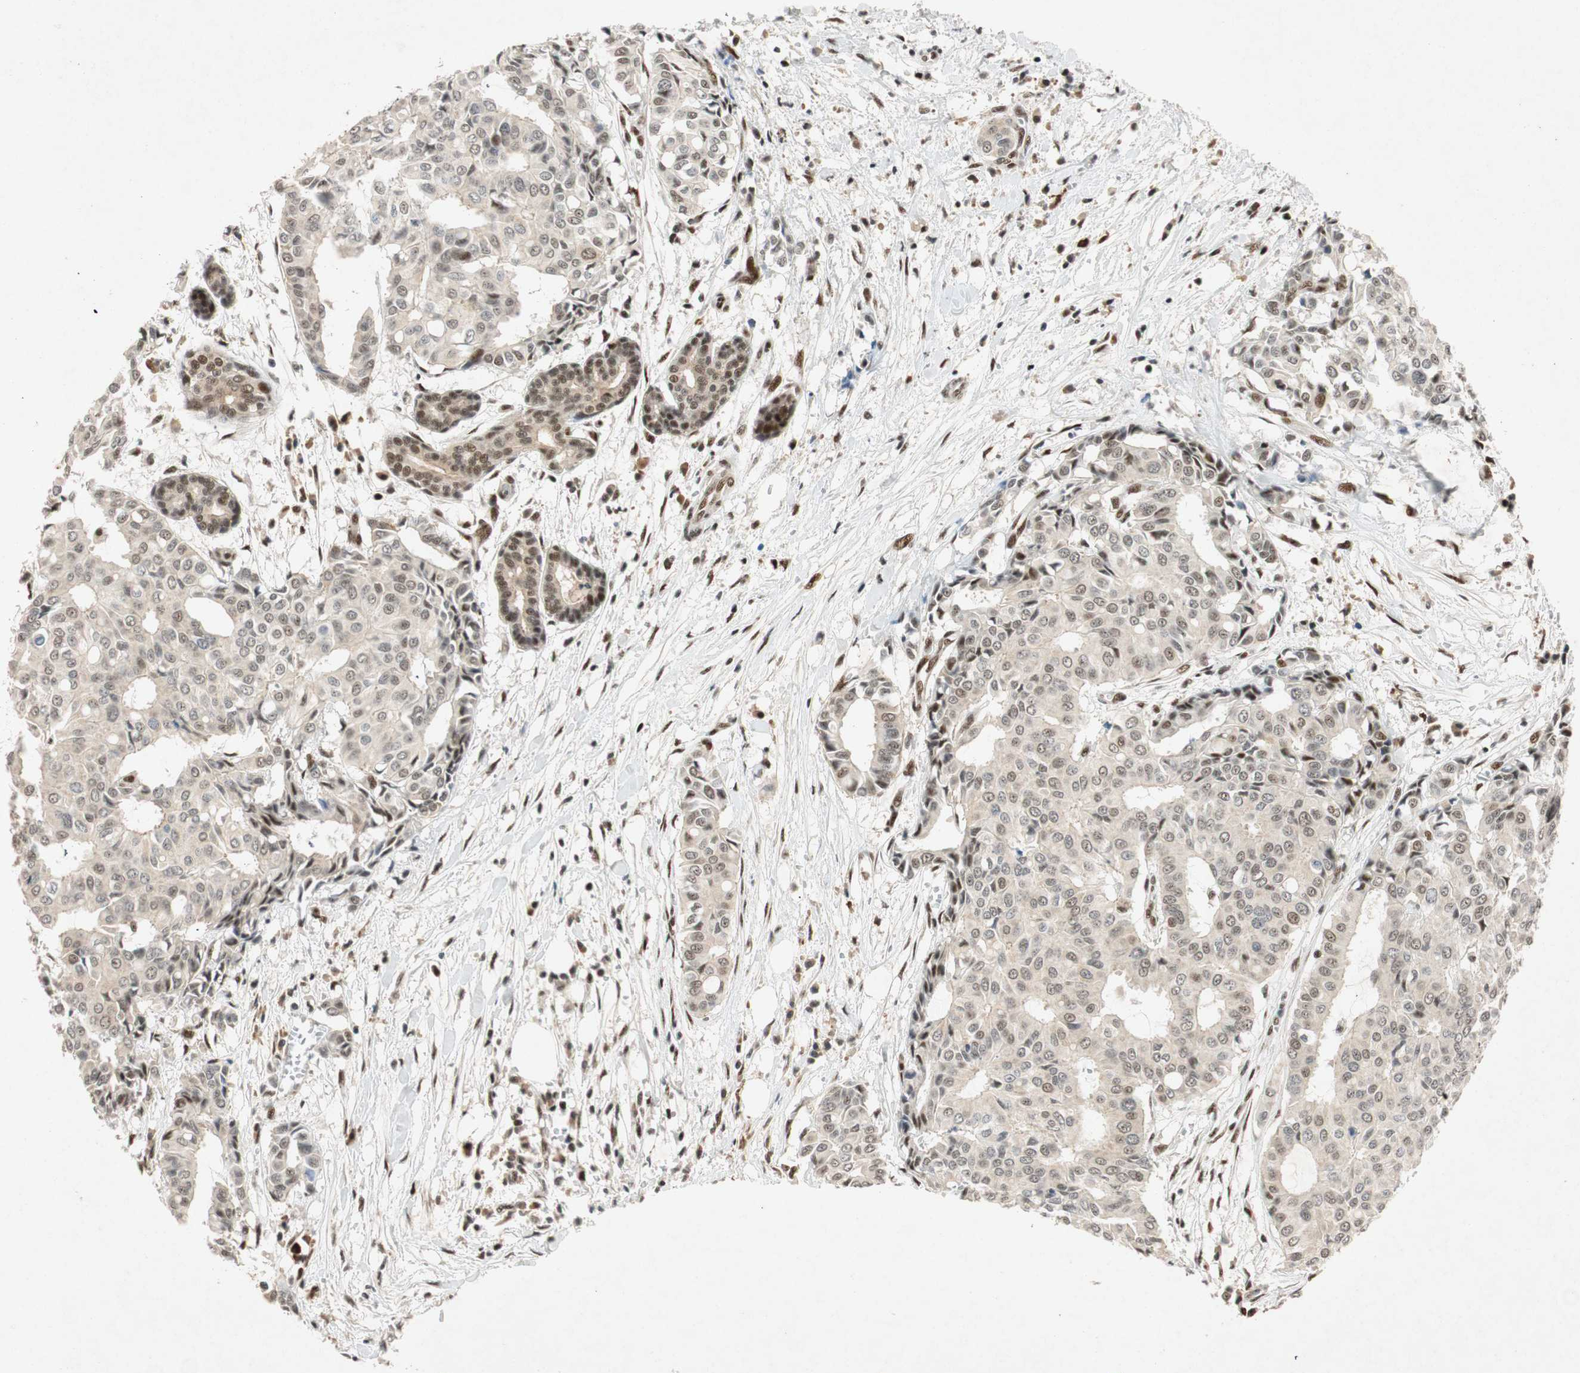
{"staining": {"intensity": "weak", "quantity": ">75%", "location": "nuclear"}, "tissue": "head and neck cancer", "cell_type": "Tumor cells", "image_type": "cancer", "snomed": [{"axis": "morphology", "description": "Adenocarcinoma, NOS"}, {"axis": "topography", "description": "Salivary gland"}, {"axis": "topography", "description": "Head-Neck"}], "caption": "Immunohistochemistry (IHC) (DAB) staining of head and neck cancer (adenocarcinoma) exhibits weak nuclear protein staining in approximately >75% of tumor cells. Ihc stains the protein in brown and the nuclei are stained blue.", "gene": "NCBP3", "patient": {"sex": "female", "age": 59}}